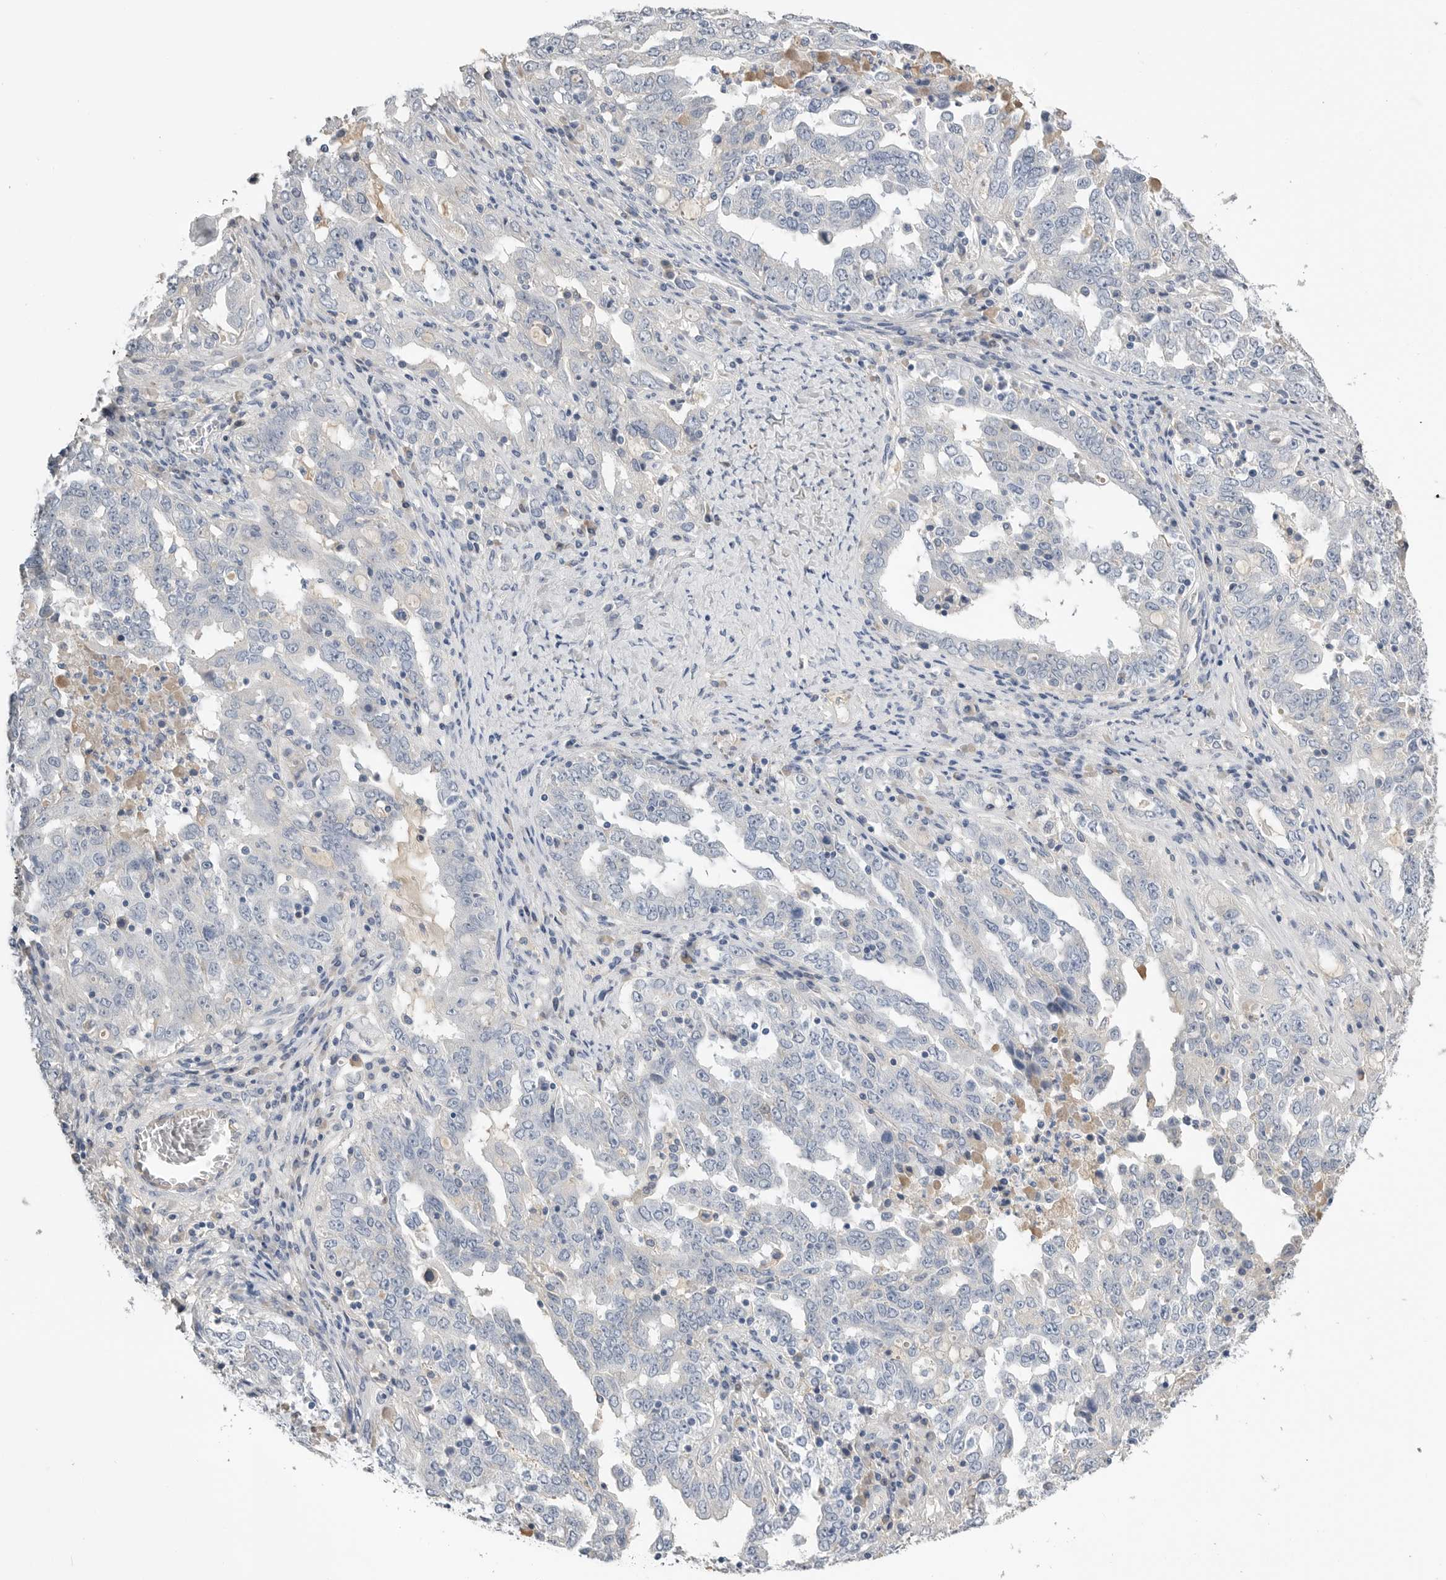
{"staining": {"intensity": "negative", "quantity": "none", "location": "none"}, "tissue": "ovarian cancer", "cell_type": "Tumor cells", "image_type": "cancer", "snomed": [{"axis": "morphology", "description": "Carcinoma, endometroid"}, {"axis": "topography", "description": "Ovary"}], "caption": "An immunohistochemistry histopathology image of ovarian cancer (endometroid carcinoma) is shown. There is no staining in tumor cells of ovarian cancer (endometroid carcinoma).", "gene": "FABP6", "patient": {"sex": "female", "age": 62}}